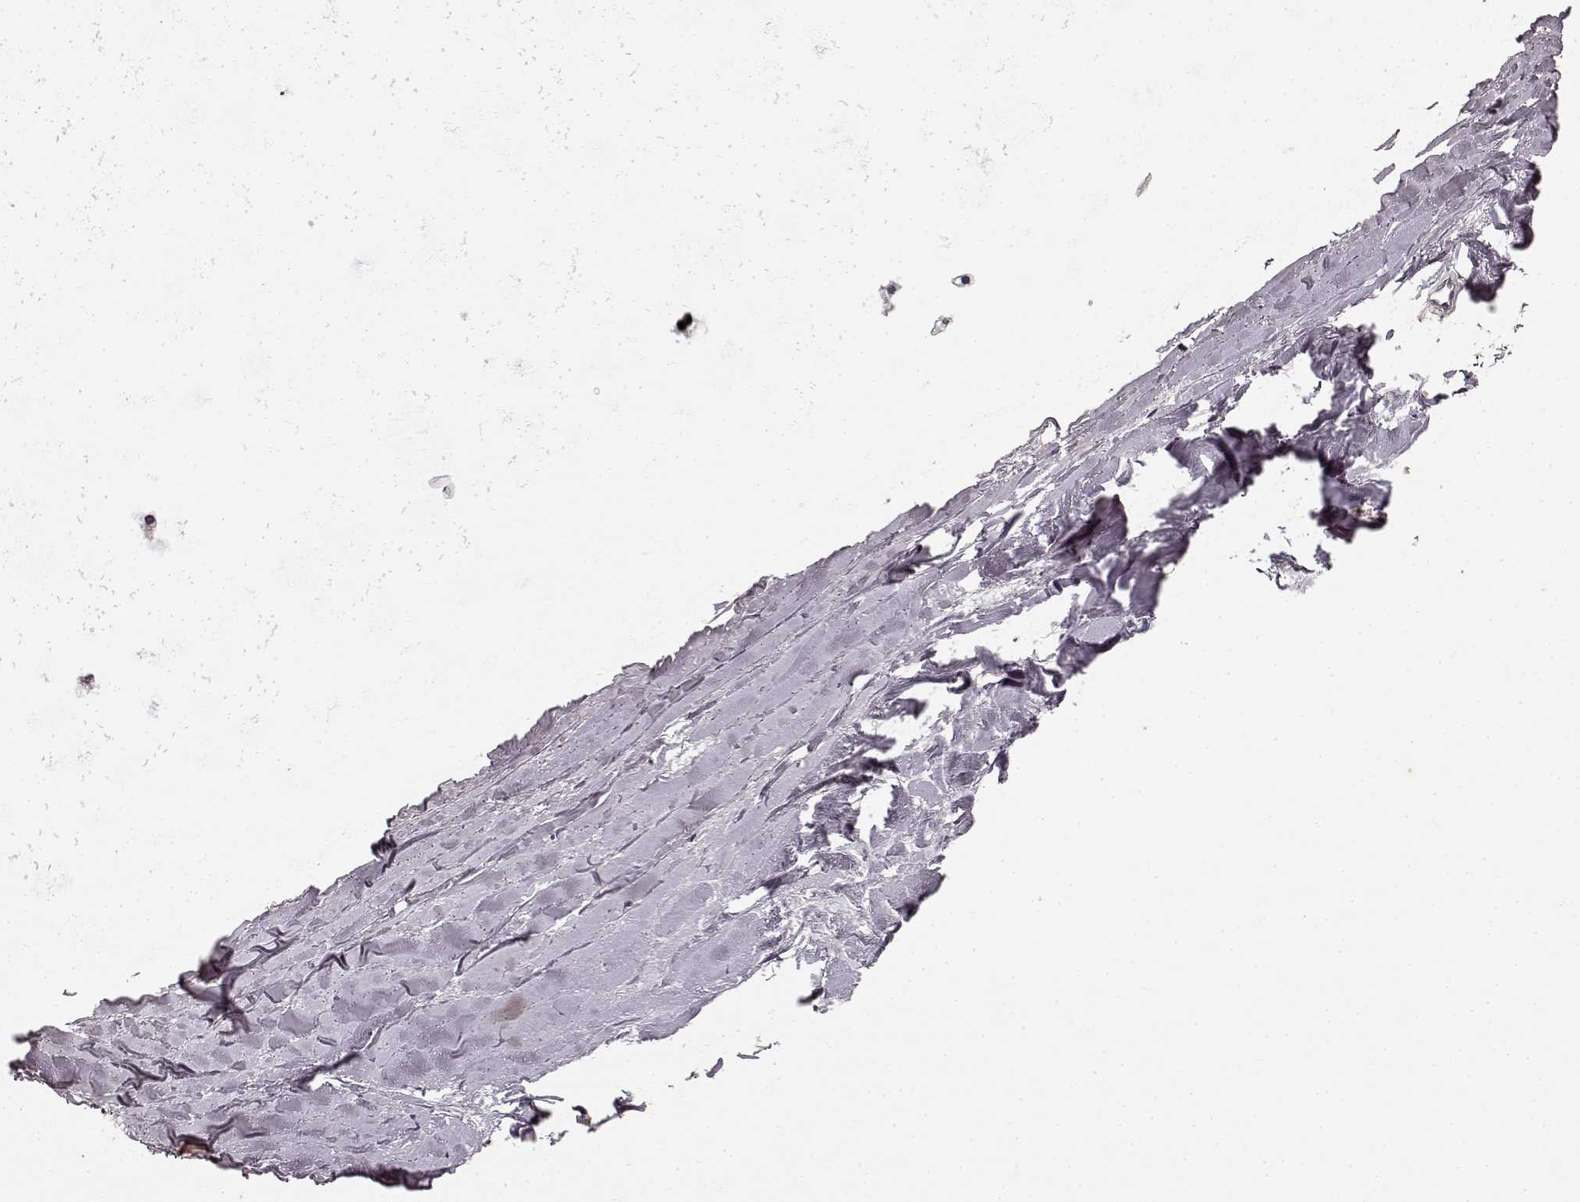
{"staining": {"intensity": "negative", "quantity": "none", "location": "none"}, "tissue": "adipose tissue", "cell_type": "Adipocytes", "image_type": "normal", "snomed": [{"axis": "morphology", "description": "Normal tissue, NOS"}, {"axis": "topography", "description": "Lymph node"}, {"axis": "topography", "description": "Bronchus"}], "caption": "A high-resolution photomicrograph shows immunohistochemistry staining of benign adipose tissue, which shows no significant staining in adipocytes.", "gene": "SLC22A18", "patient": {"sex": "female", "age": 70}}